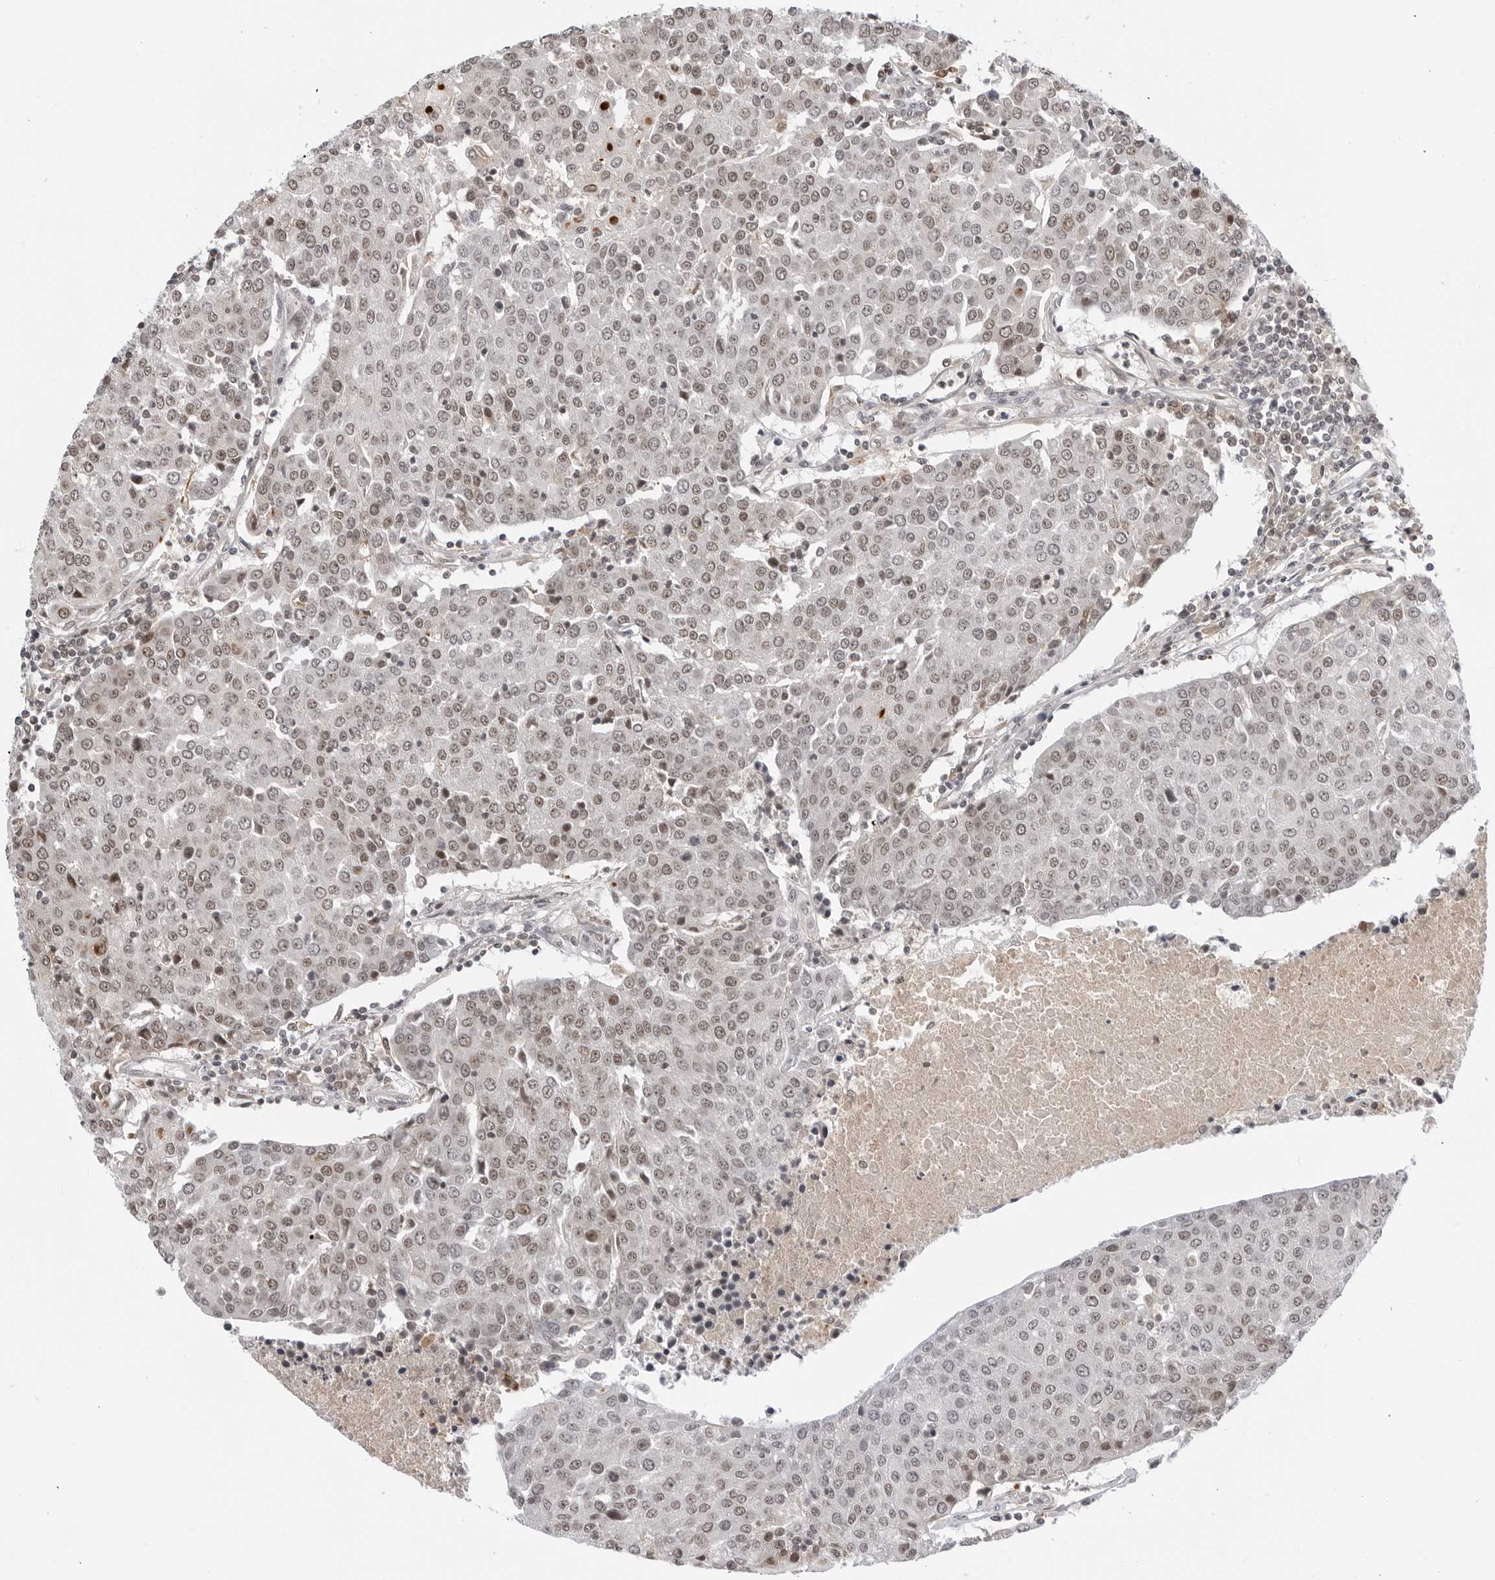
{"staining": {"intensity": "weak", "quantity": ">75%", "location": "nuclear"}, "tissue": "urothelial cancer", "cell_type": "Tumor cells", "image_type": "cancer", "snomed": [{"axis": "morphology", "description": "Urothelial carcinoma, High grade"}, {"axis": "topography", "description": "Urinary bladder"}], "caption": "Immunohistochemistry (DAB) staining of urothelial cancer reveals weak nuclear protein expression in approximately >75% of tumor cells.", "gene": "C8orf33", "patient": {"sex": "female", "age": 85}}